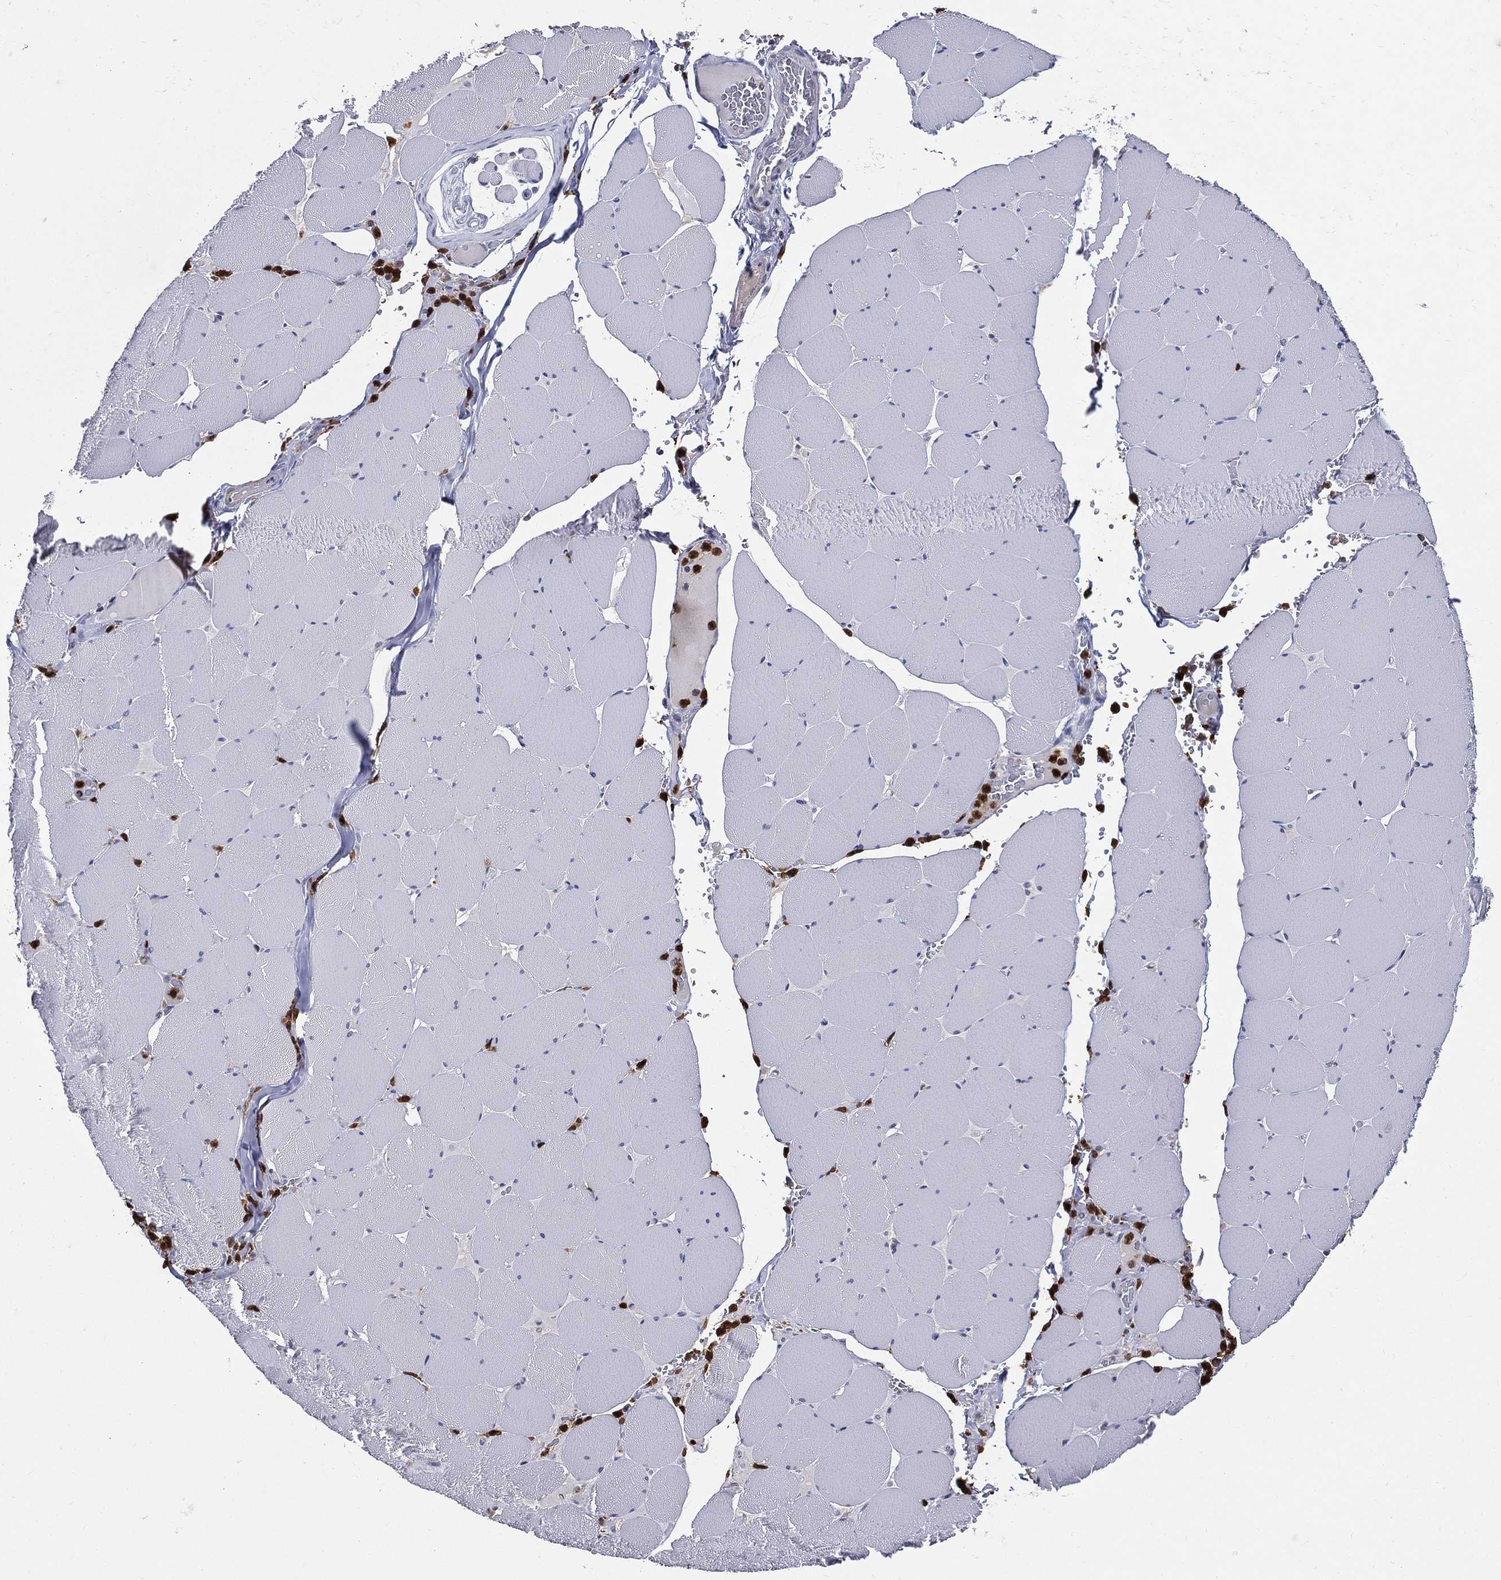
{"staining": {"intensity": "negative", "quantity": "none", "location": "none"}, "tissue": "skeletal muscle", "cell_type": "Myocytes", "image_type": "normal", "snomed": [{"axis": "morphology", "description": "Normal tissue, NOS"}, {"axis": "morphology", "description": "Malignant melanoma, Metastatic site"}, {"axis": "topography", "description": "Skeletal muscle"}], "caption": "Protein analysis of normal skeletal muscle displays no significant positivity in myocytes. (Brightfield microscopy of DAB (3,3'-diaminobenzidine) IHC at high magnification).", "gene": "GPR171", "patient": {"sex": "male", "age": 50}}